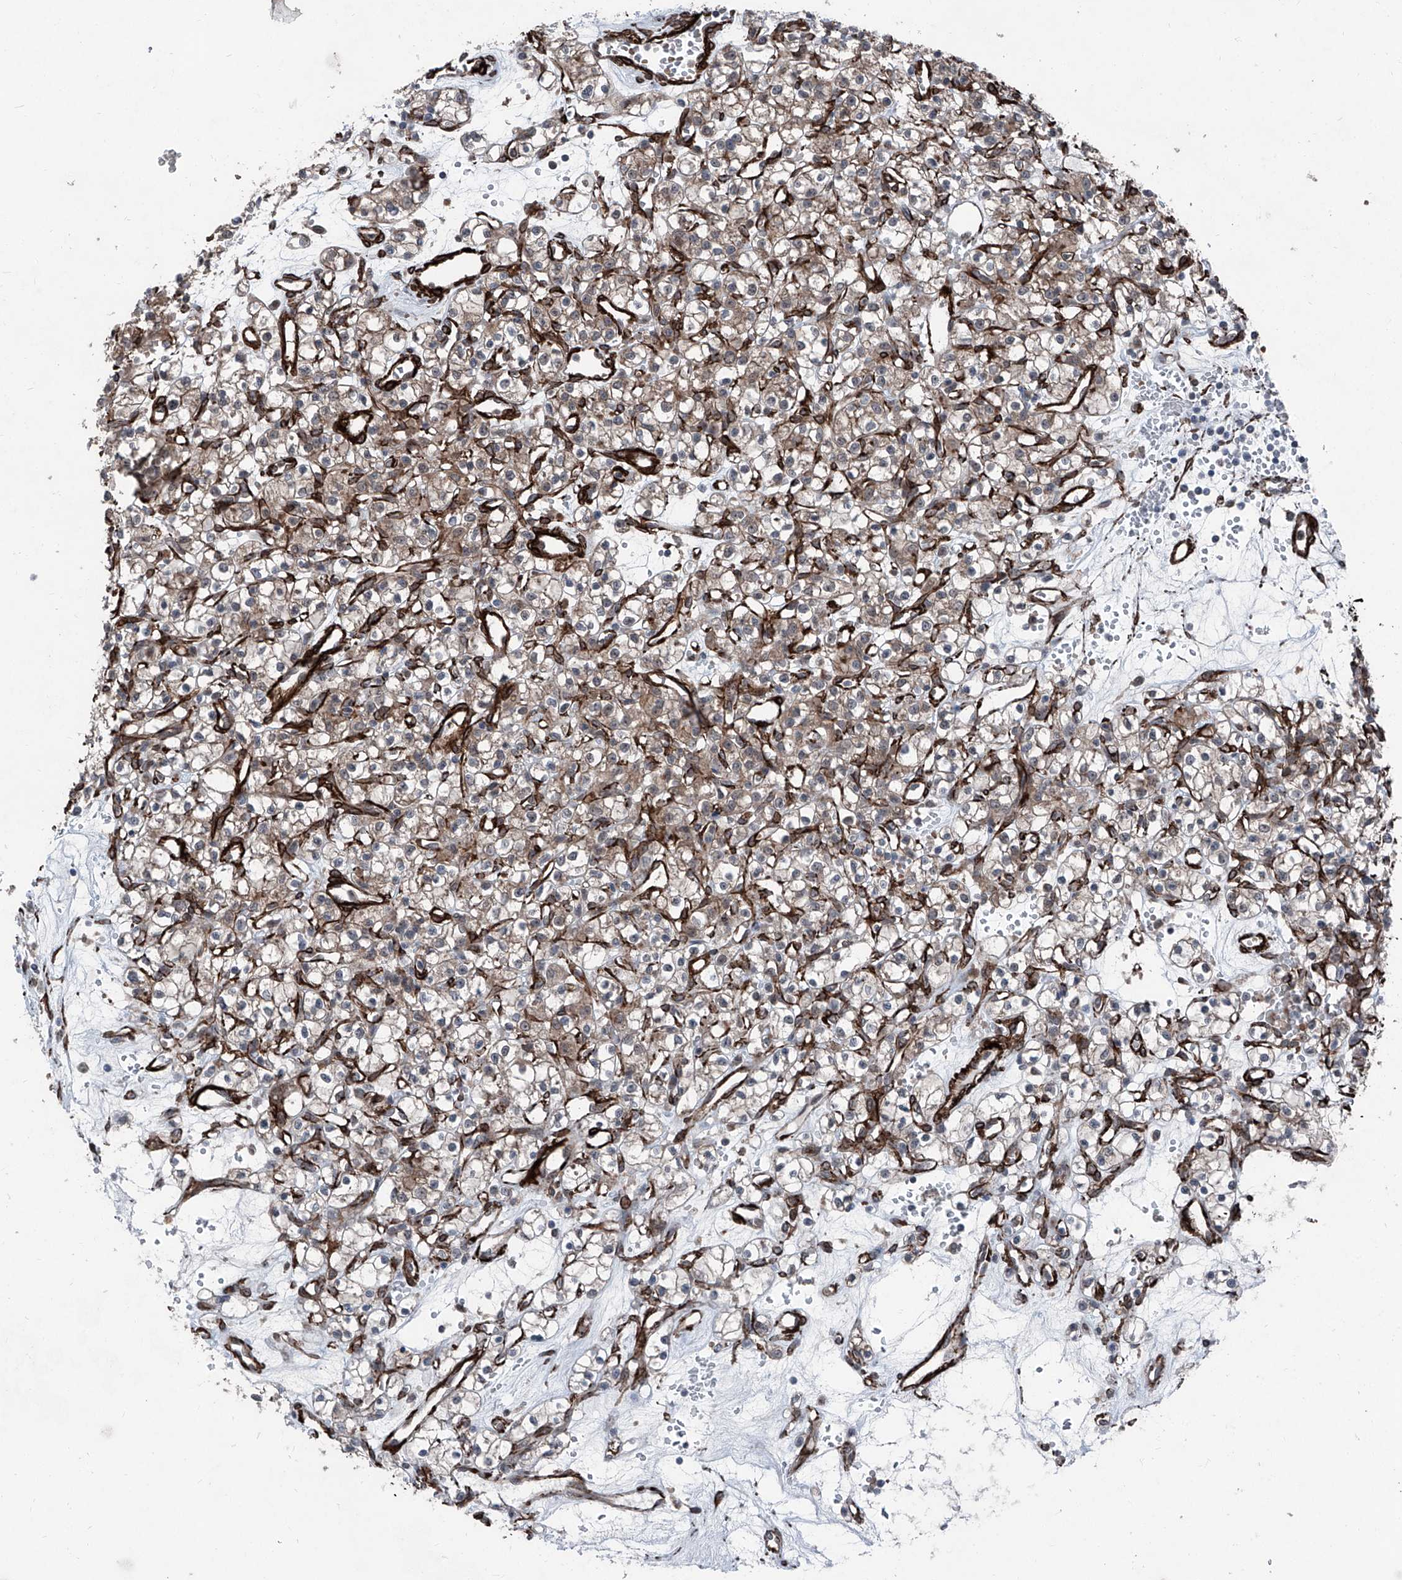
{"staining": {"intensity": "weak", "quantity": "<25%", "location": "cytoplasmic/membranous"}, "tissue": "renal cancer", "cell_type": "Tumor cells", "image_type": "cancer", "snomed": [{"axis": "morphology", "description": "Adenocarcinoma, NOS"}, {"axis": "topography", "description": "Kidney"}], "caption": "An immunohistochemistry photomicrograph of adenocarcinoma (renal) is shown. There is no staining in tumor cells of adenocarcinoma (renal).", "gene": "COA7", "patient": {"sex": "female", "age": 59}}